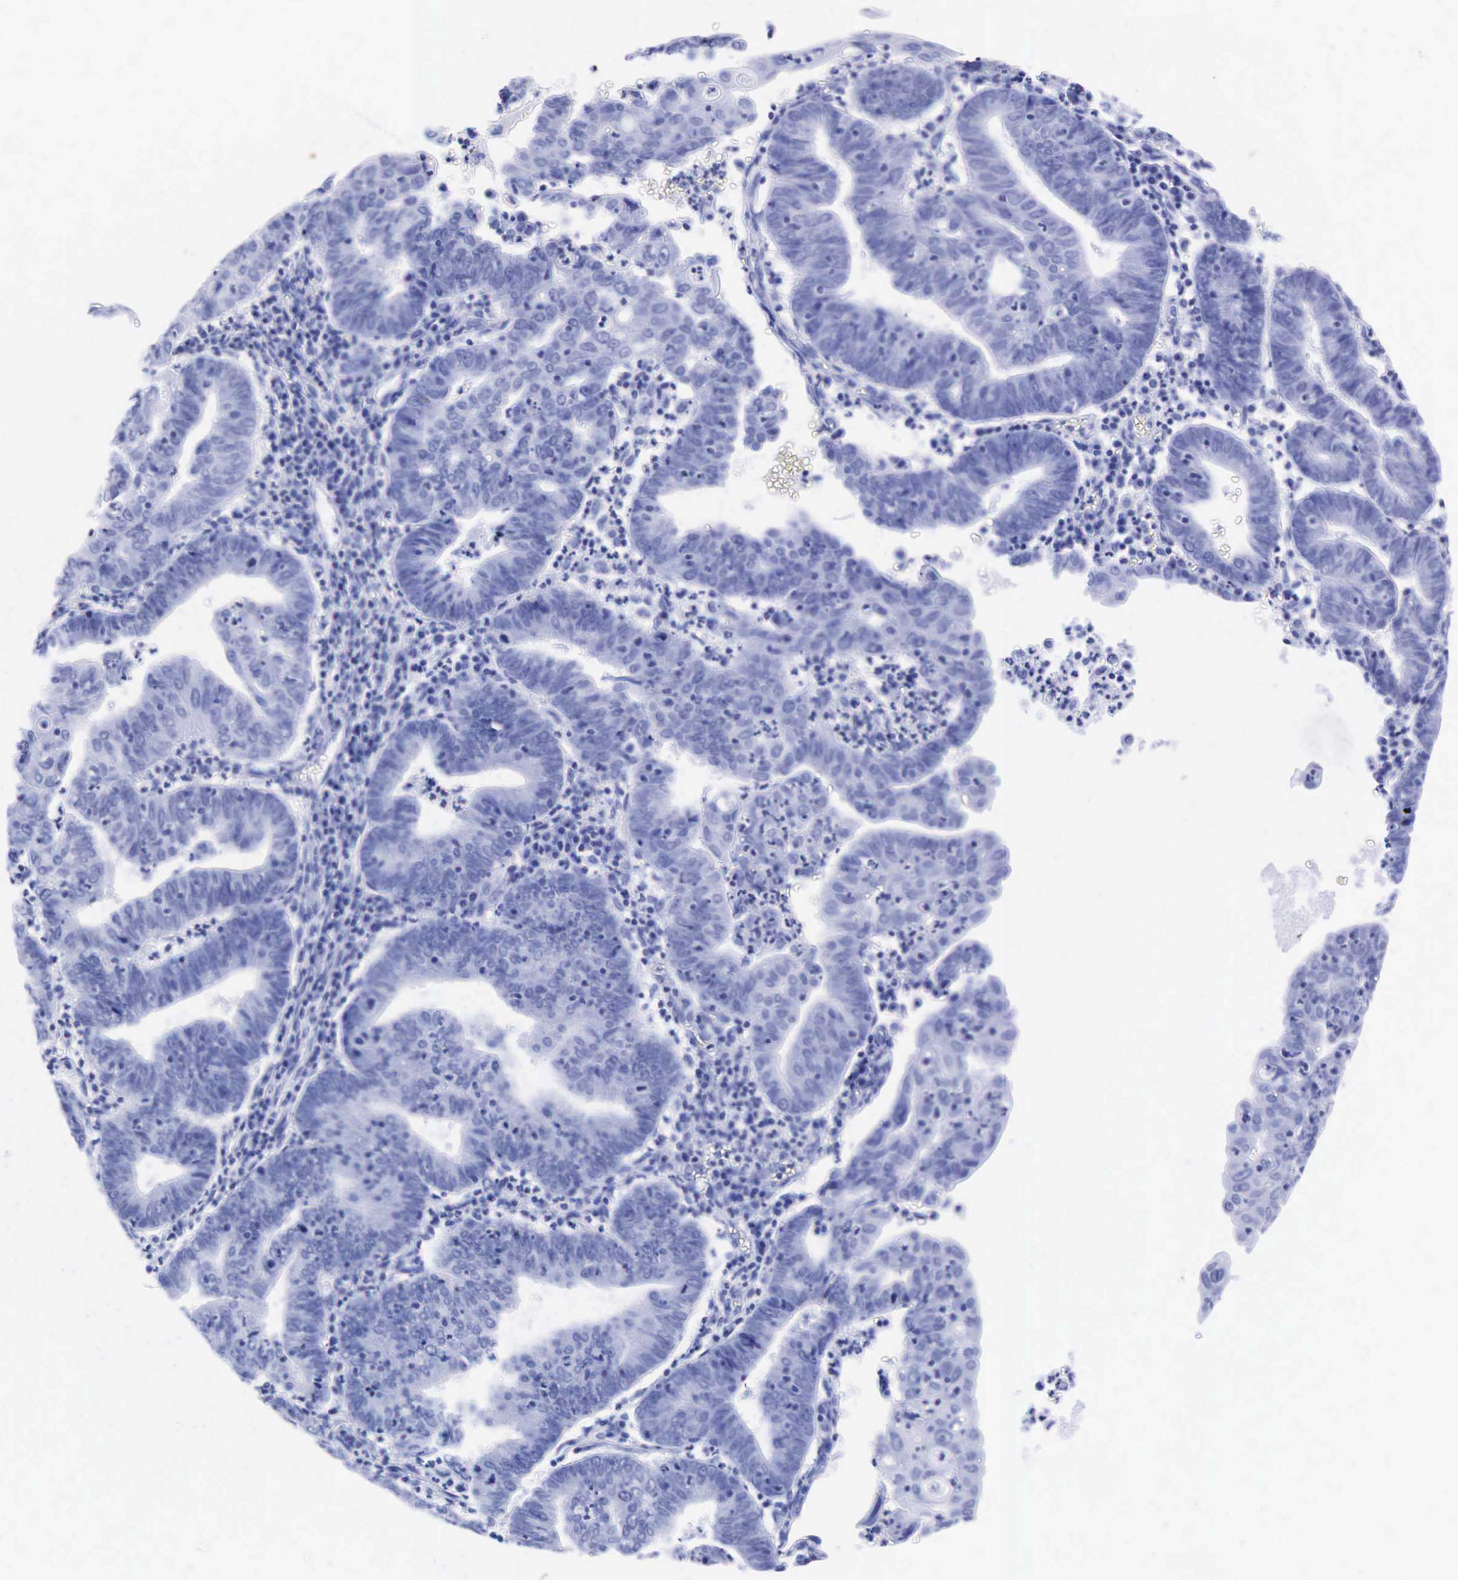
{"staining": {"intensity": "negative", "quantity": "none", "location": "none"}, "tissue": "endometrial cancer", "cell_type": "Tumor cells", "image_type": "cancer", "snomed": [{"axis": "morphology", "description": "Adenocarcinoma, NOS"}, {"axis": "topography", "description": "Endometrium"}], "caption": "Immunohistochemical staining of human endometrial cancer reveals no significant expression in tumor cells.", "gene": "KLK3", "patient": {"sex": "female", "age": 60}}